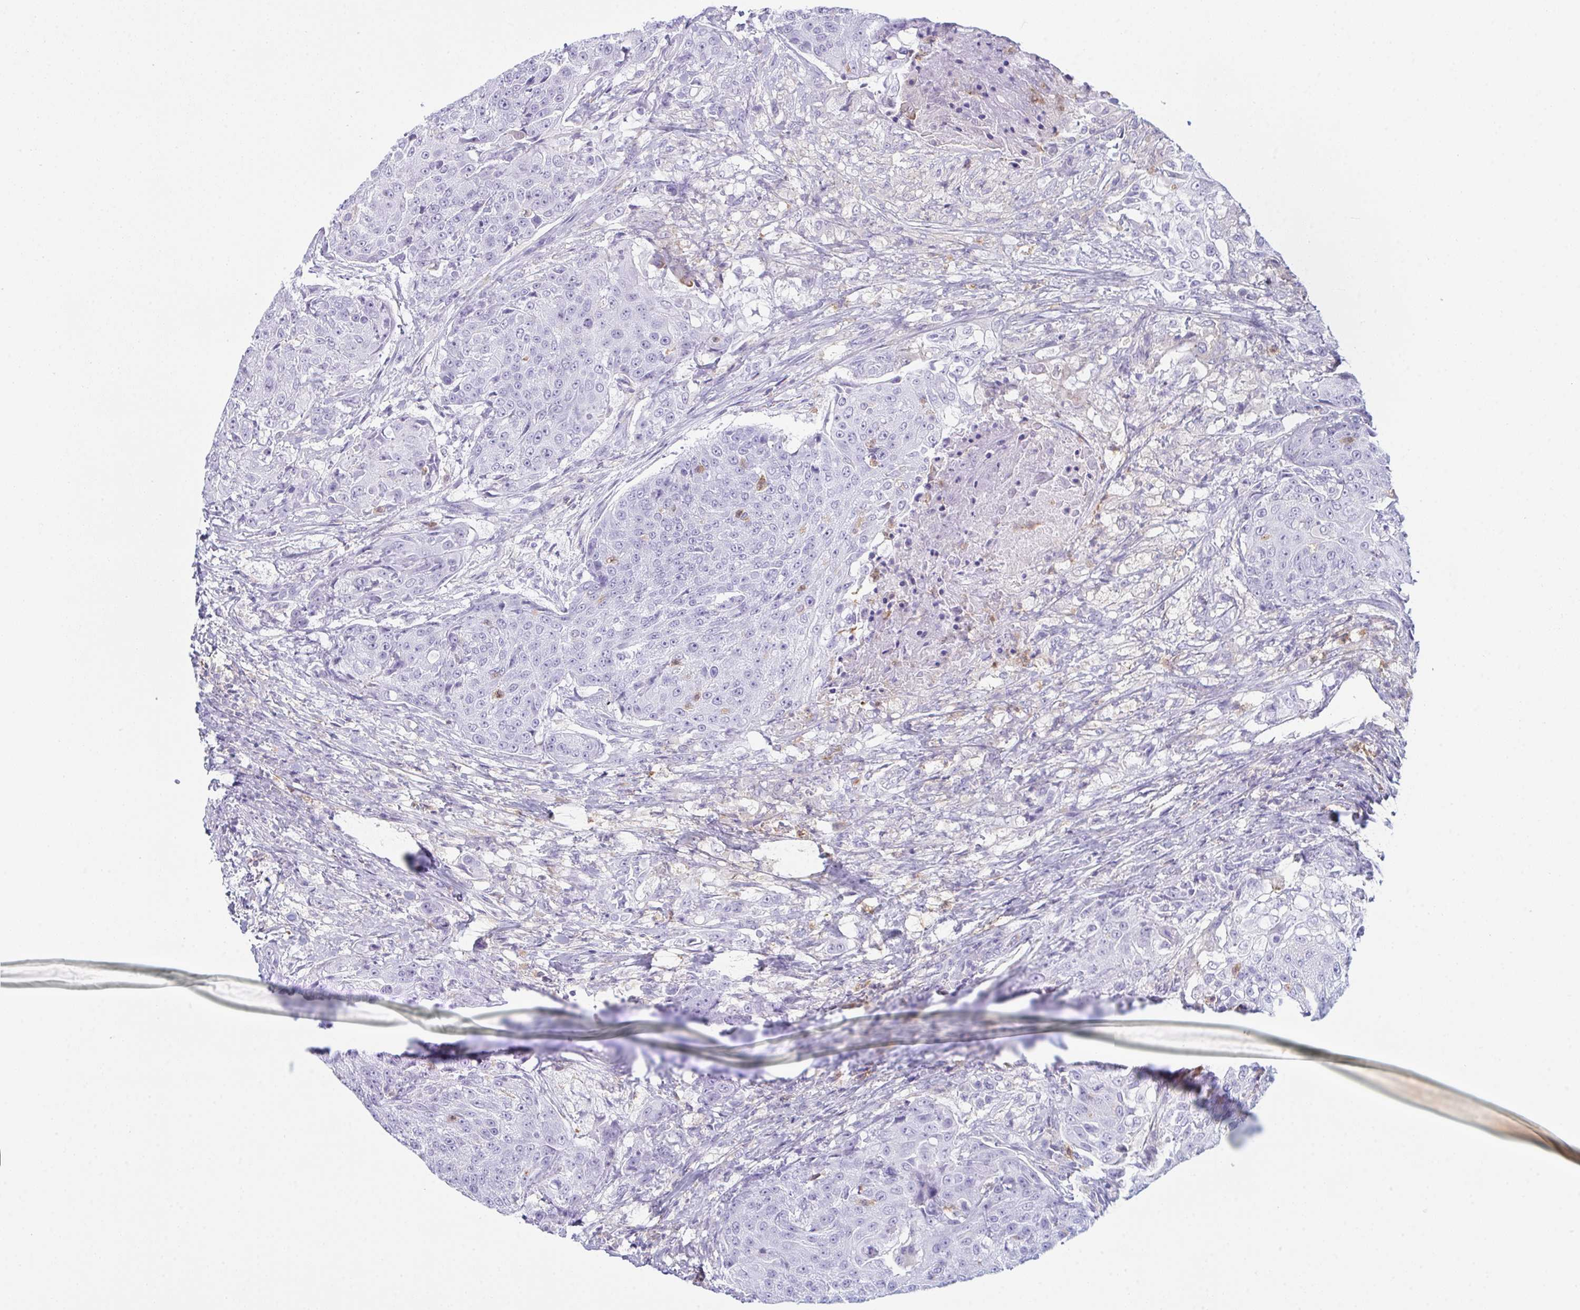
{"staining": {"intensity": "negative", "quantity": "none", "location": "none"}, "tissue": "urothelial cancer", "cell_type": "Tumor cells", "image_type": "cancer", "snomed": [{"axis": "morphology", "description": "Urothelial carcinoma, High grade"}, {"axis": "topography", "description": "Urinary bladder"}], "caption": "Tumor cells show no significant protein staining in high-grade urothelial carcinoma.", "gene": "MYO1F", "patient": {"sex": "female", "age": 63}}